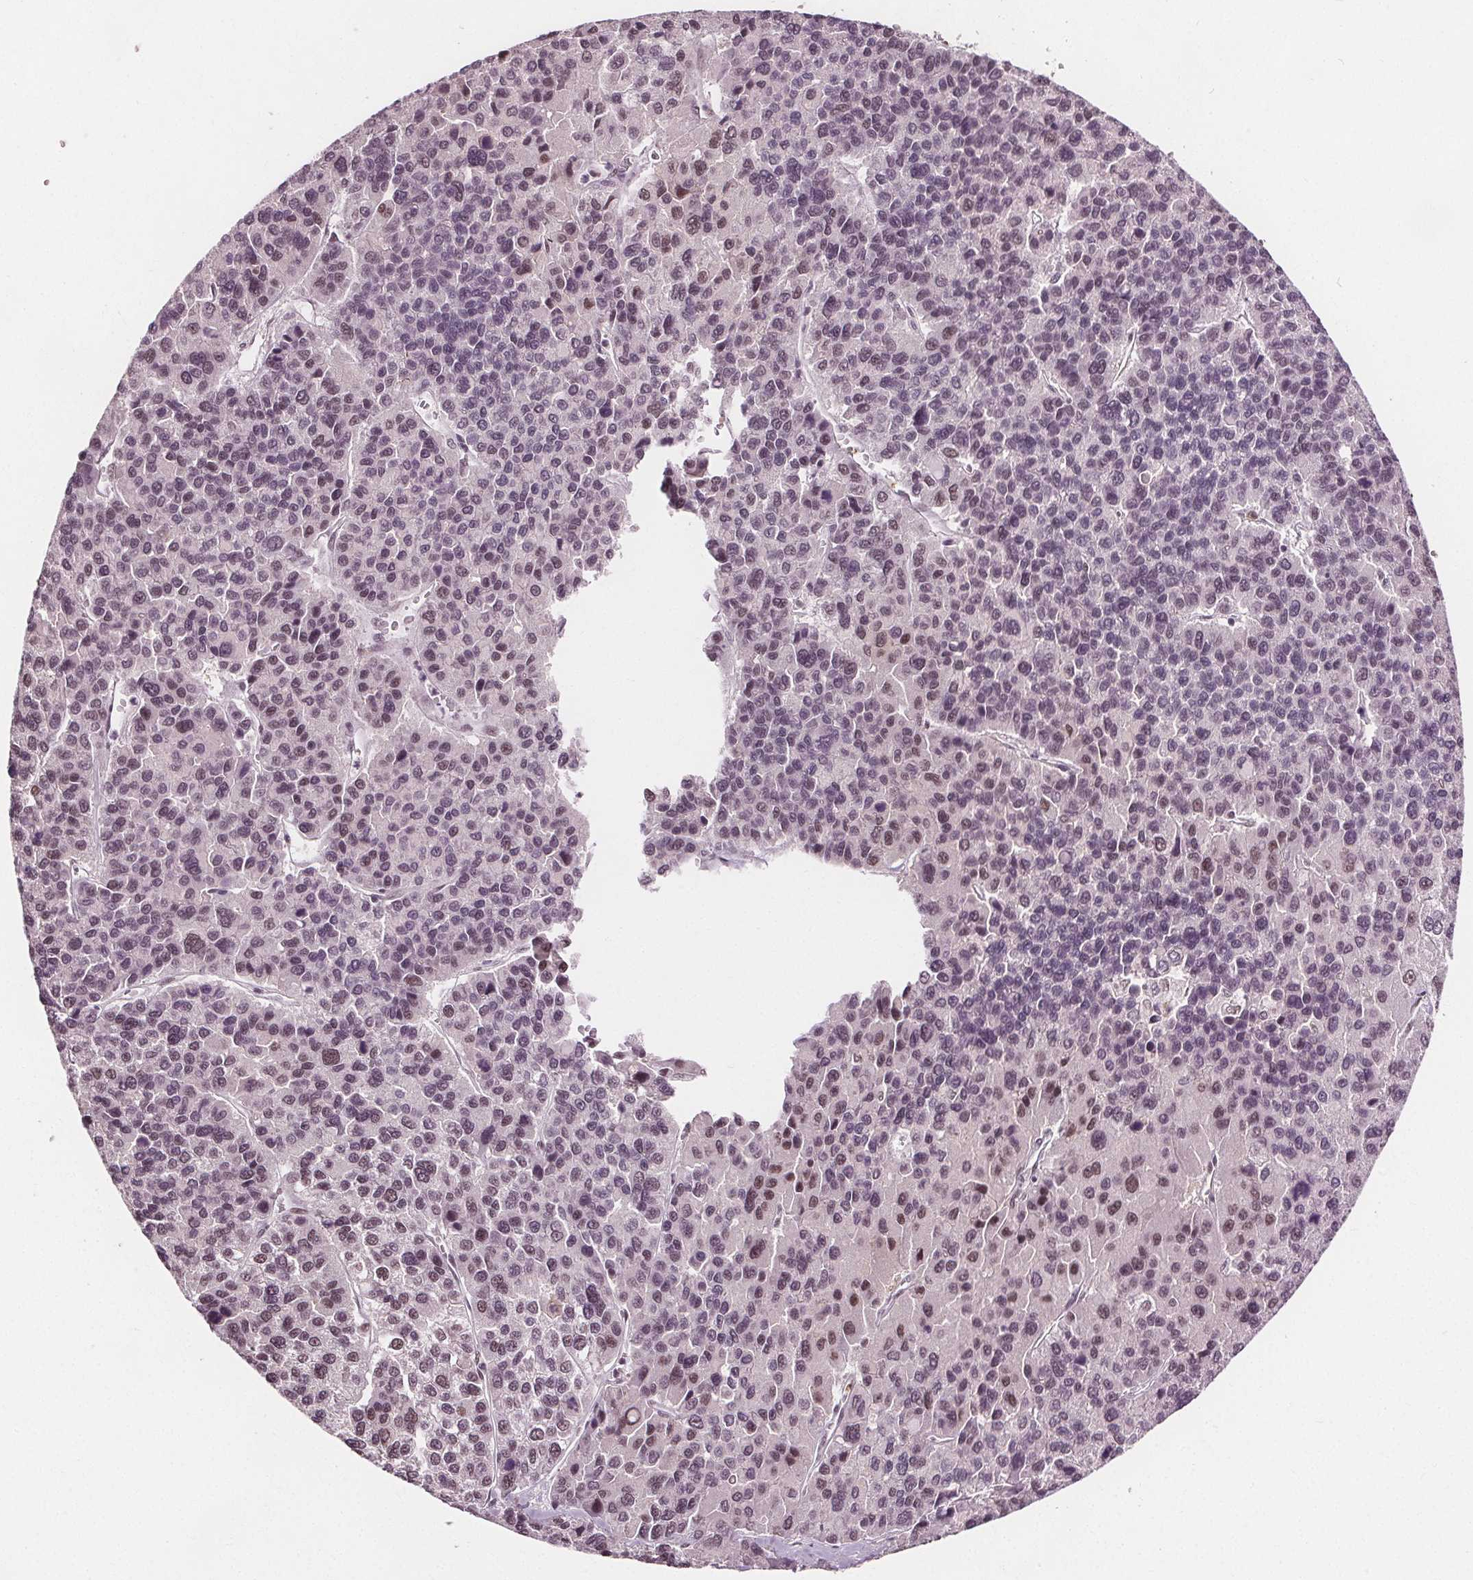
{"staining": {"intensity": "moderate", "quantity": ">75%", "location": "nuclear"}, "tissue": "liver cancer", "cell_type": "Tumor cells", "image_type": "cancer", "snomed": [{"axis": "morphology", "description": "Carcinoma, Hepatocellular, NOS"}, {"axis": "topography", "description": "Liver"}], "caption": "This photomicrograph demonstrates IHC staining of human liver hepatocellular carcinoma, with medium moderate nuclear staining in about >75% of tumor cells.", "gene": "IWS1", "patient": {"sex": "female", "age": 41}}